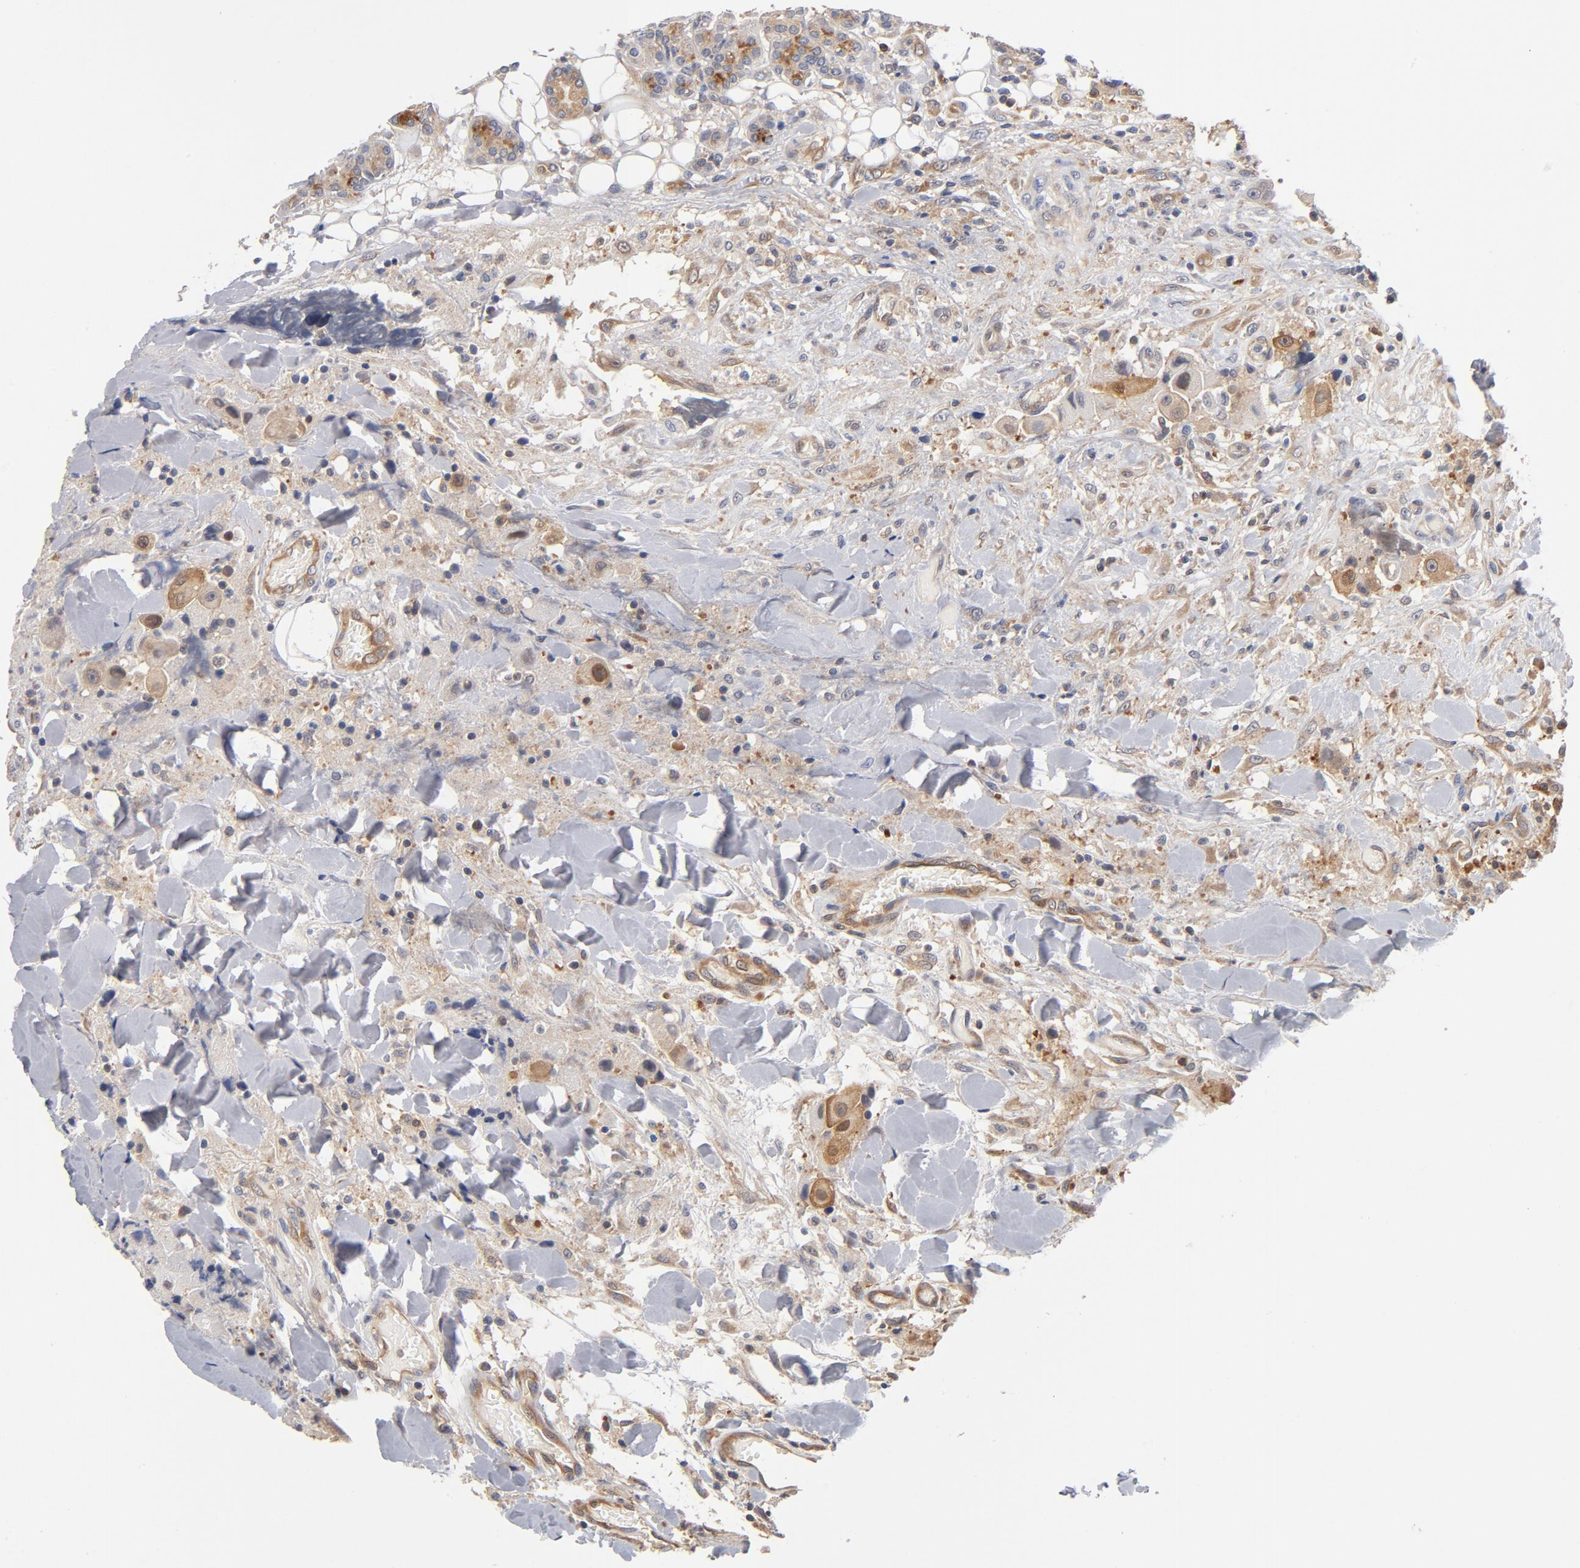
{"staining": {"intensity": "weak", "quantity": "<25%", "location": "cytoplasmic/membranous"}, "tissue": "head and neck cancer", "cell_type": "Tumor cells", "image_type": "cancer", "snomed": [{"axis": "morphology", "description": "Normal tissue, NOS"}, {"axis": "morphology", "description": "Adenocarcinoma, NOS"}, {"axis": "topography", "description": "Salivary gland"}, {"axis": "topography", "description": "Head-Neck"}], "caption": "Immunohistochemical staining of human head and neck cancer demonstrates no significant positivity in tumor cells.", "gene": "ASMTL", "patient": {"sex": "male", "age": 80}}